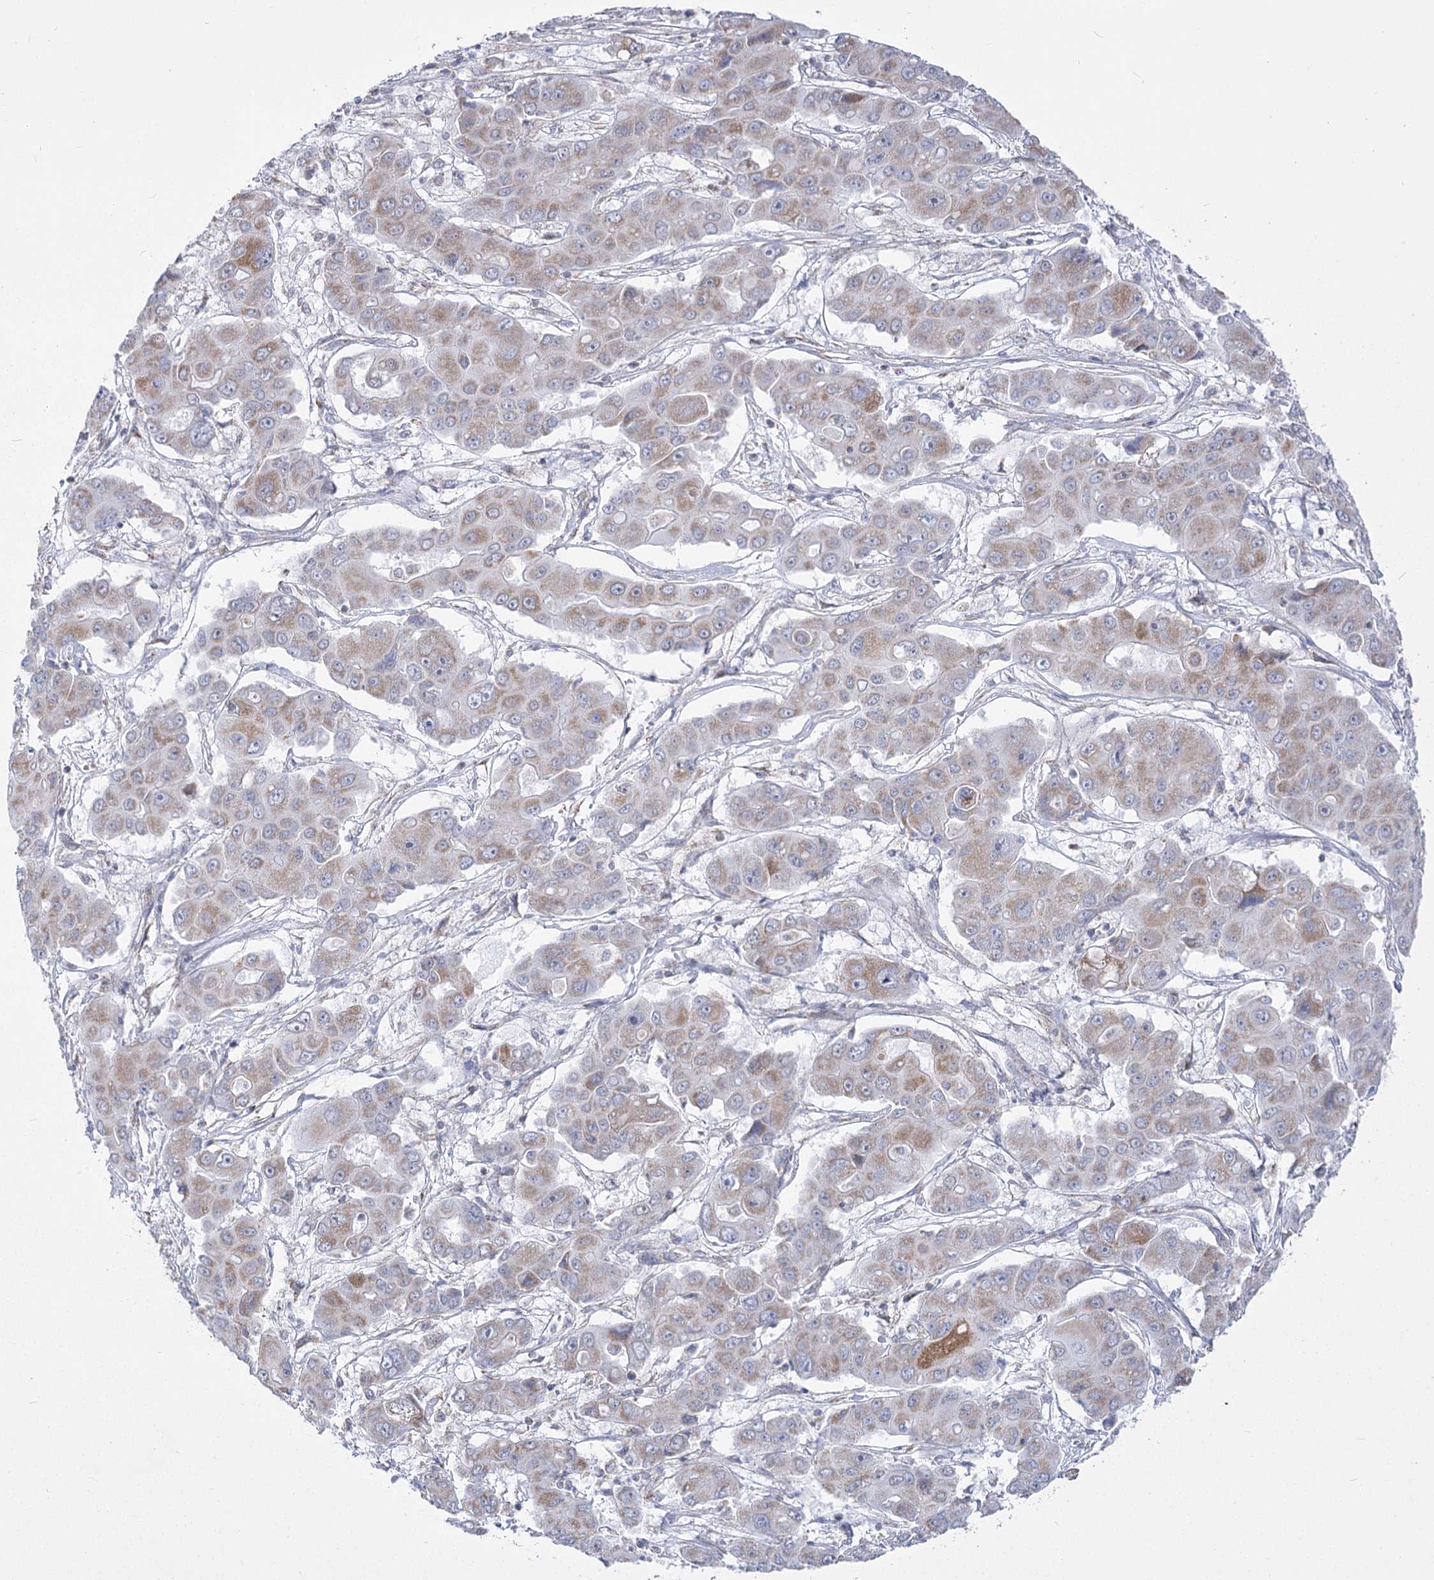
{"staining": {"intensity": "weak", "quantity": "25%-75%", "location": "cytoplasmic/membranous"}, "tissue": "liver cancer", "cell_type": "Tumor cells", "image_type": "cancer", "snomed": [{"axis": "morphology", "description": "Cholangiocarcinoma"}, {"axis": "topography", "description": "Liver"}], "caption": "Protein positivity by immunohistochemistry demonstrates weak cytoplasmic/membranous positivity in approximately 25%-75% of tumor cells in liver cancer (cholangiocarcinoma). (brown staining indicates protein expression, while blue staining denotes nuclei).", "gene": "PDHB", "patient": {"sex": "male", "age": 67}}